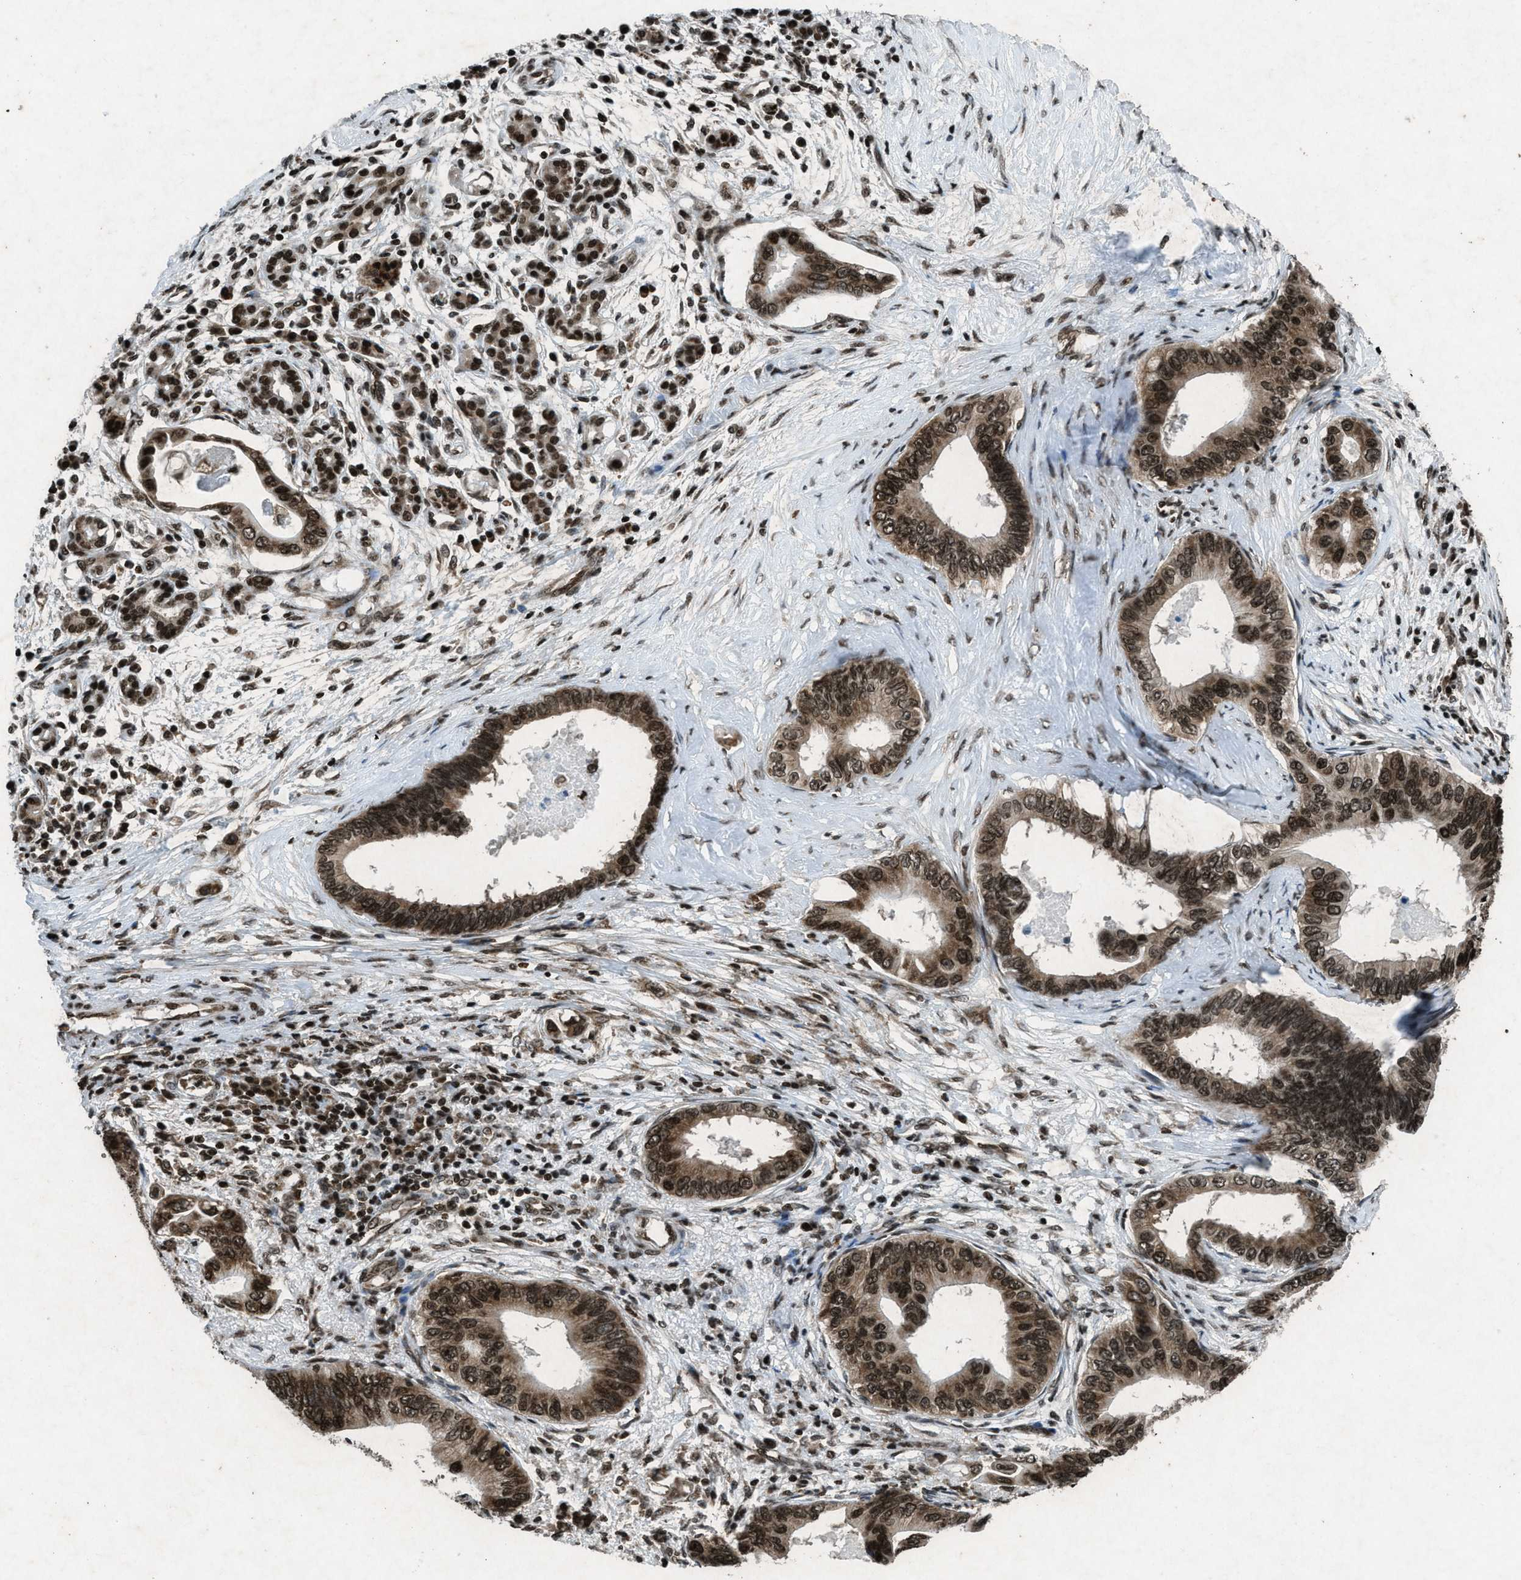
{"staining": {"intensity": "strong", "quantity": ">75%", "location": "nuclear"}, "tissue": "pancreatic cancer", "cell_type": "Tumor cells", "image_type": "cancer", "snomed": [{"axis": "morphology", "description": "Adenocarcinoma, NOS"}, {"axis": "topography", "description": "Pancreas"}], "caption": "This is an image of immunohistochemistry (IHC) staining of pancreatic cancer, which shows strong expression in the nuclear of tumor cells.", "gene": "NXF1", "patient": {"sex": "male", "age": 77}}